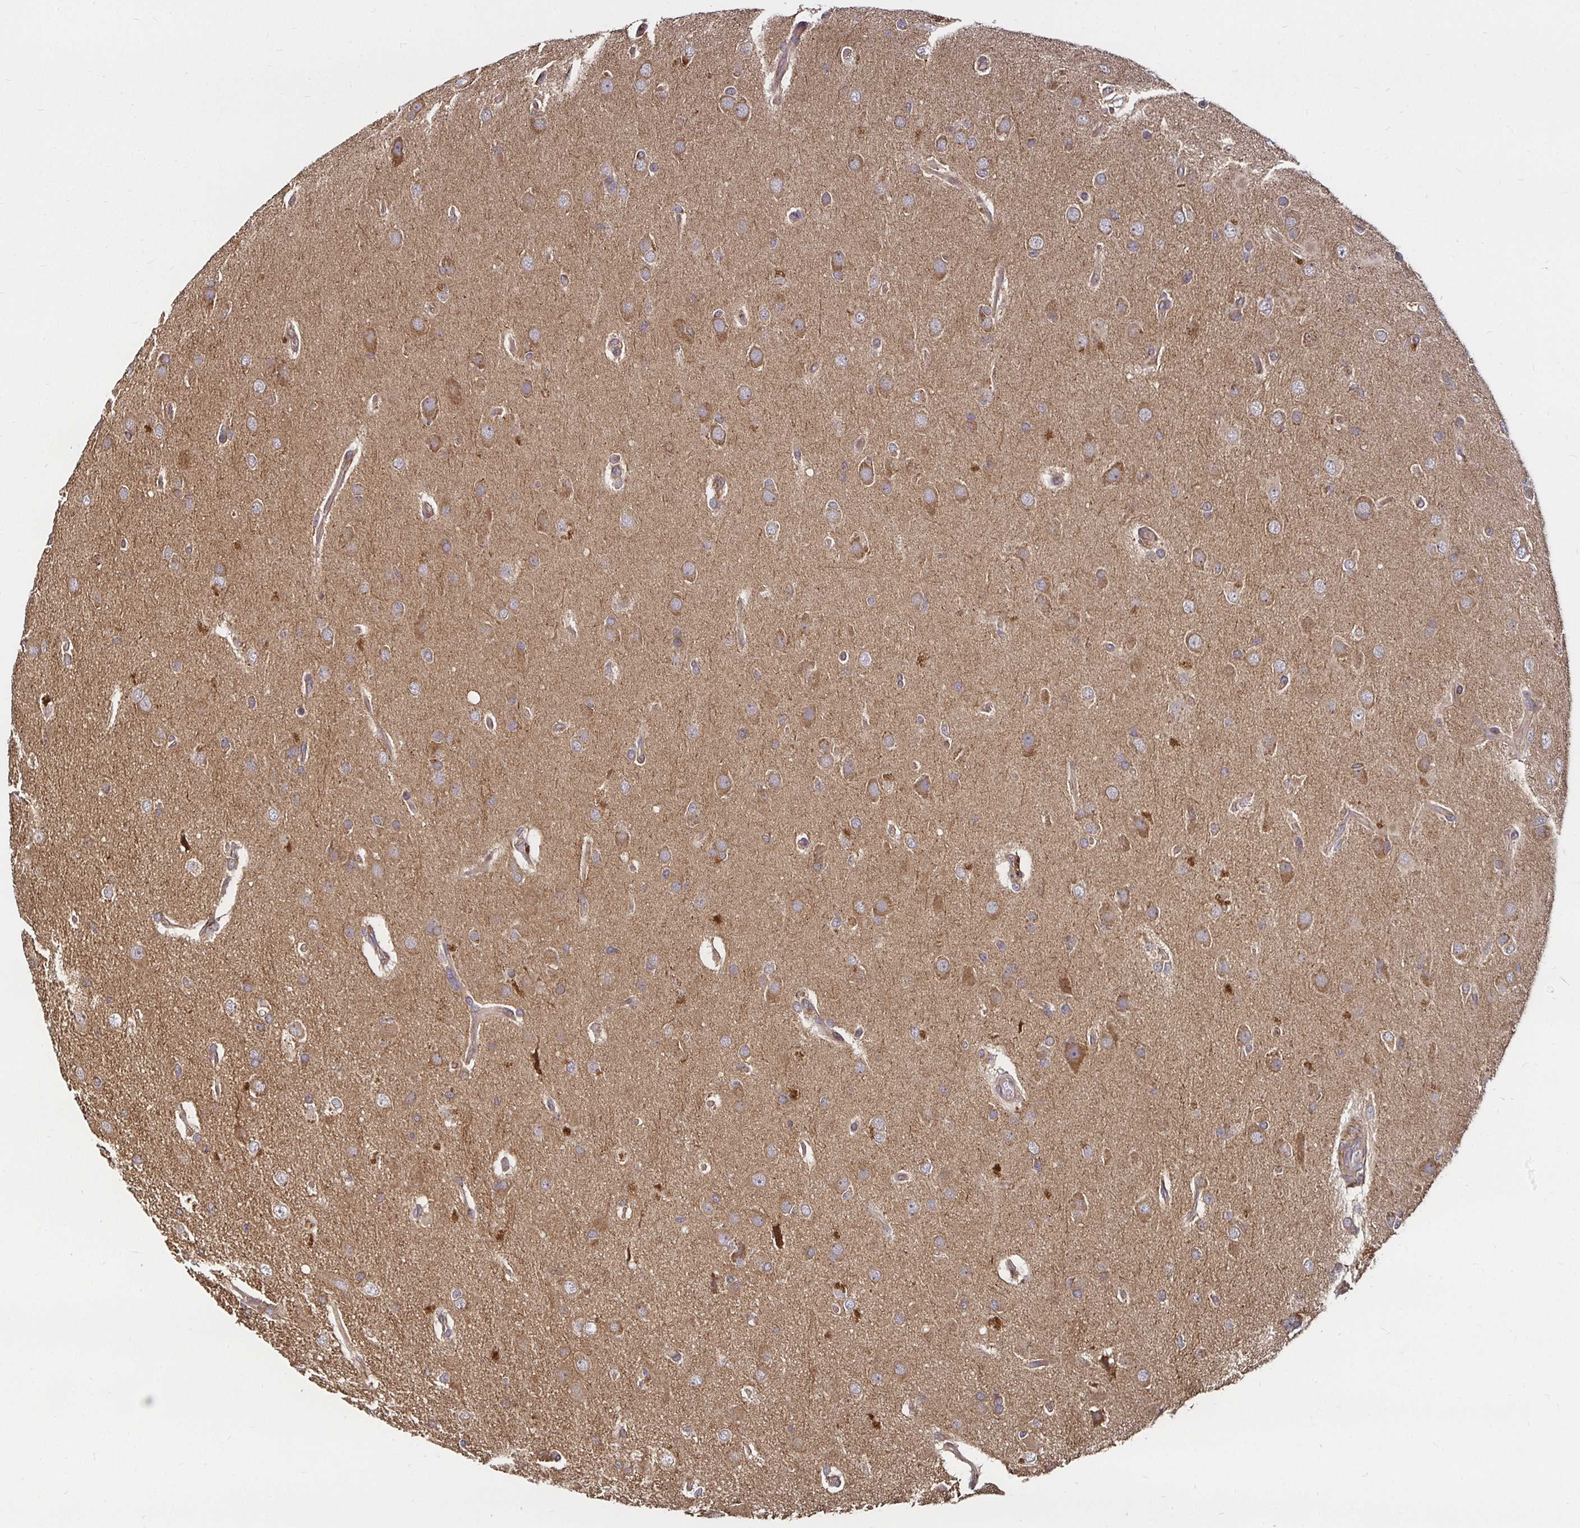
{"staining": {"intensity": "moderate", "quantity": ">75%", "location": "cytoplasmic/membranous"}, "tissue": "glioma", "cell_type": "Tumor cells", "image_type": "cancer", "snomed": [{"axis": "morphology", "description": "Glioma, malignant, High grade"}, {"axis": "topography", "description": "Brain"}], "caption": "Immunohistochemical staining of human glioma exhibits medium levels of moderate cytoplasmic/membranous protein positivity in approximately >75% of tumor cells. (DAB IHC with brightfield microscopy, high magnification).", "gene": "MLST8", "patient": {"sex": "male", "age": 53}}